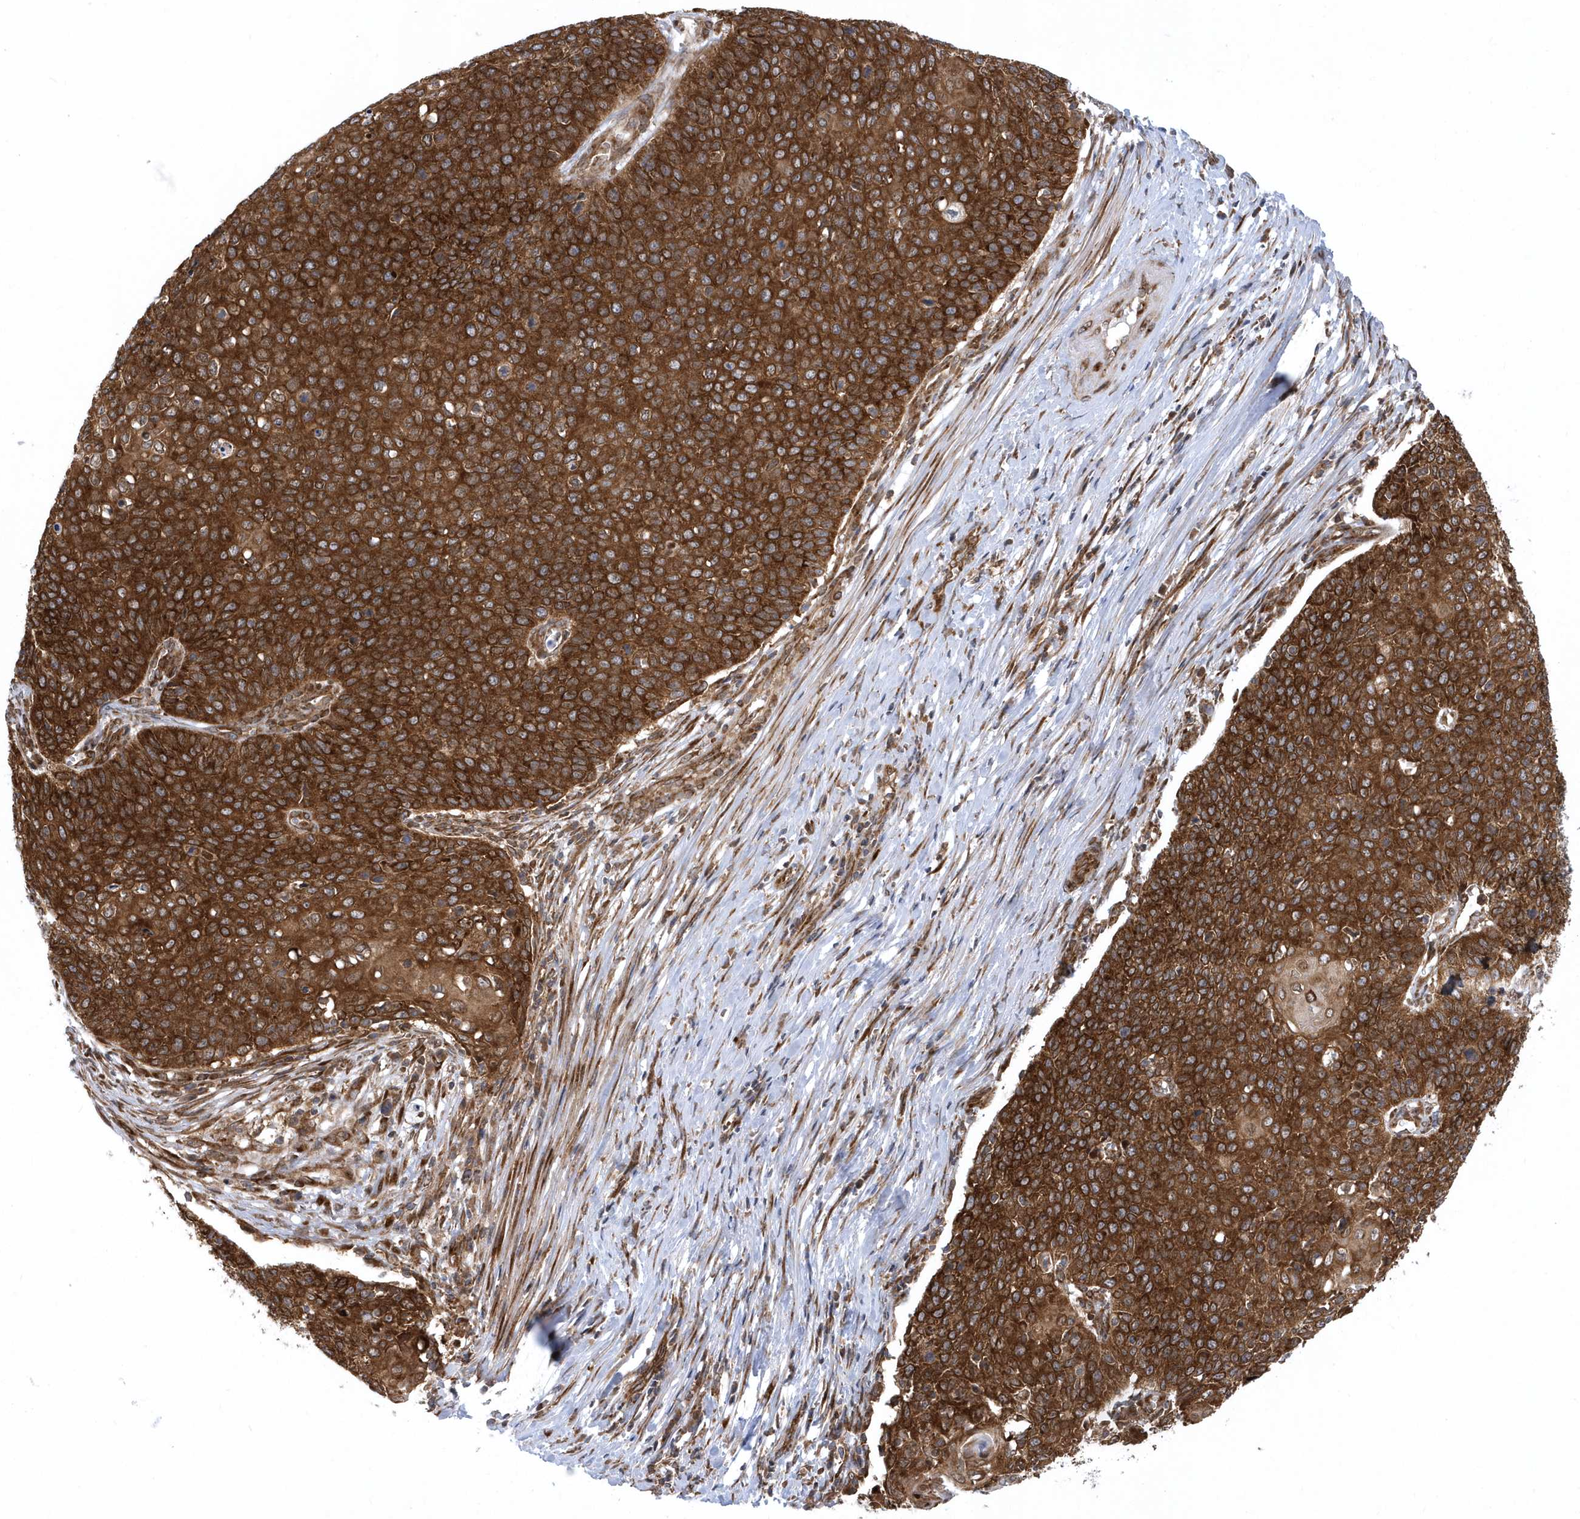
{"staining": {"intensity": "strong", "quantity": ">75%", "location": "cytoplasmic/membranous"}, "tissue": "cervical cancer", "cell_type": "Tumor cells", "image_type": "cancer", "snomed": [{"axis": "morphology", "description": "Squamous cell carcinoma, NOS"}, {"axis": "topography", "description": "Cervix"}], "caption": "Squamous cell carcinoma (cervical) stained with a protein marker demonstrates strong staining in tumor cells.", "gene": "PHF1", "patient": {"sex": "female", "age": 39}}